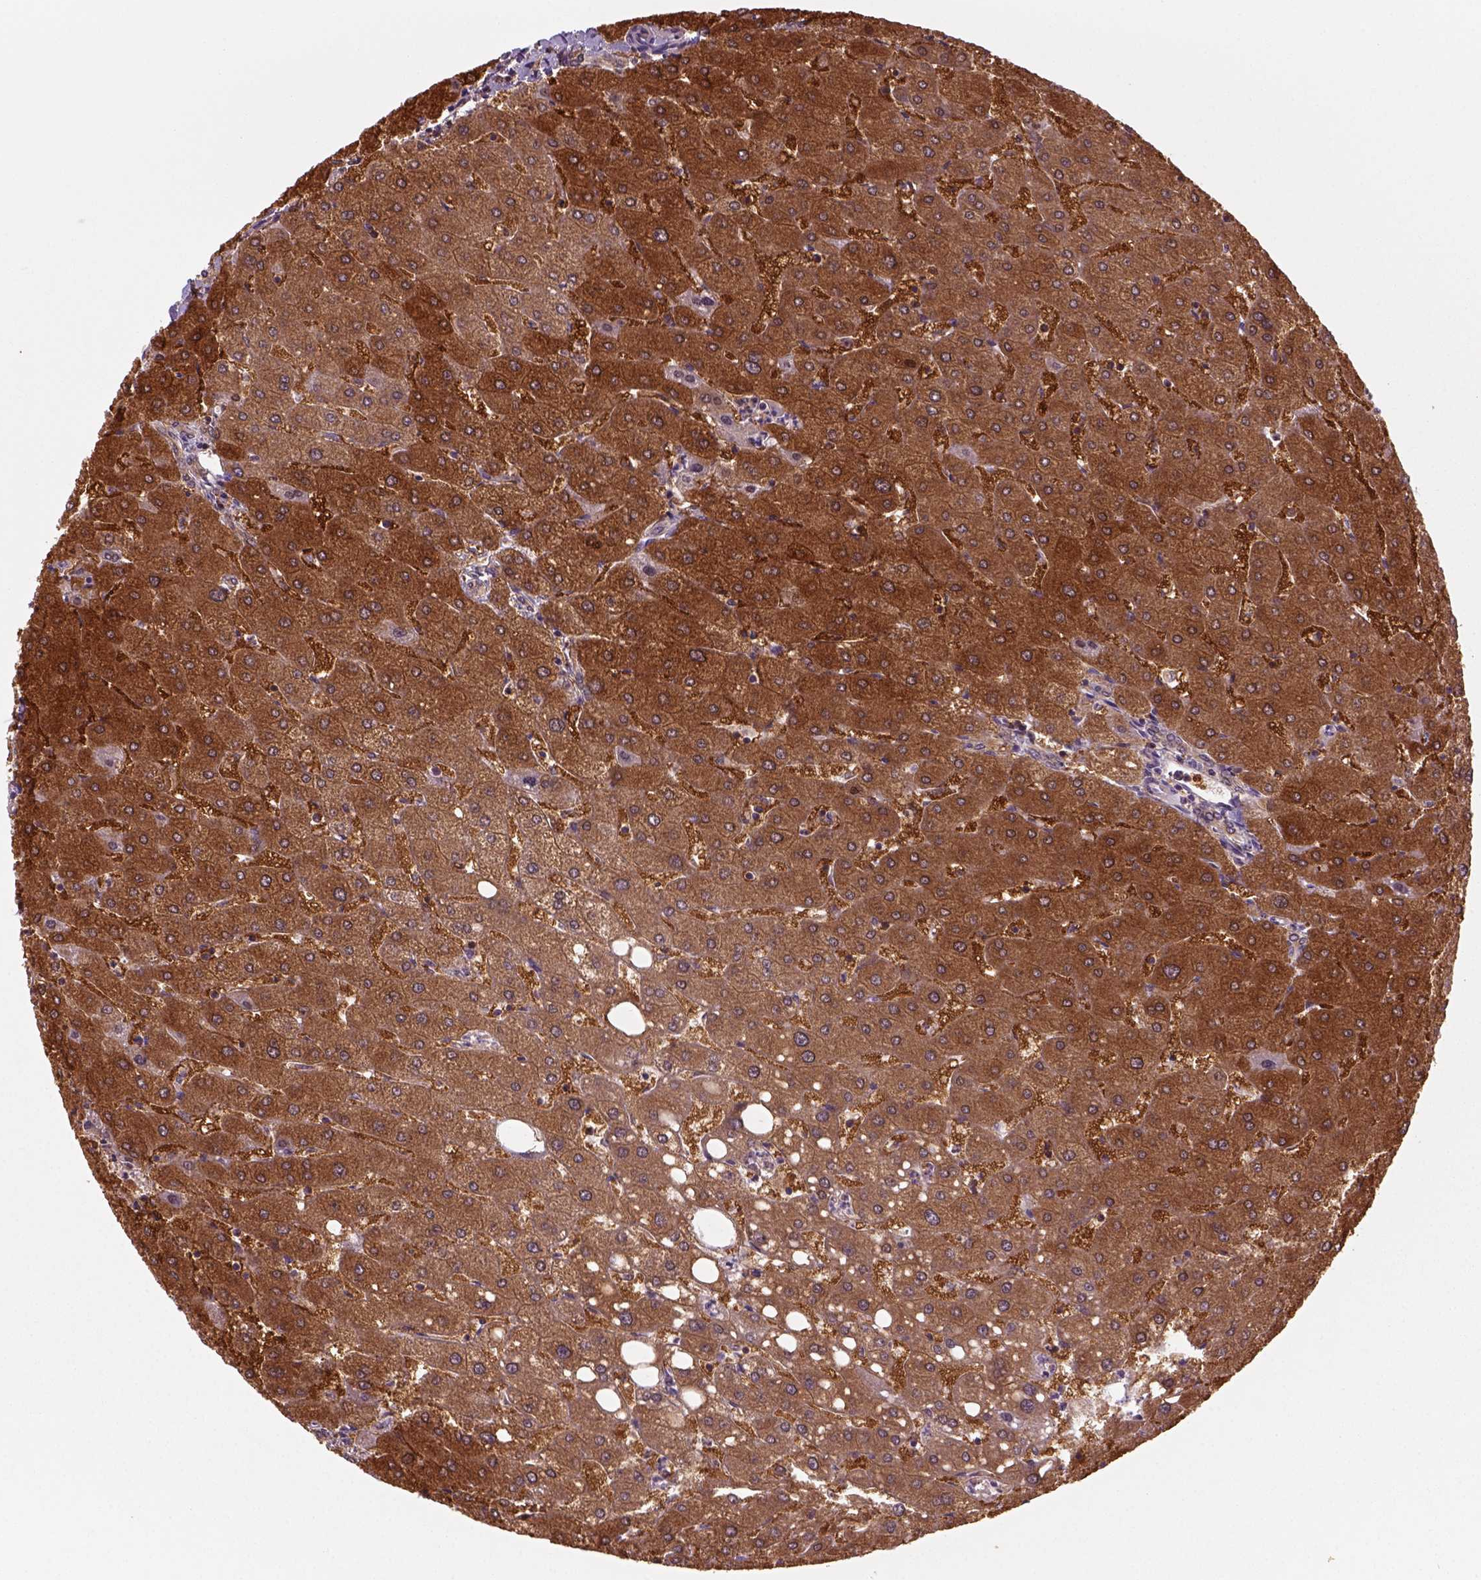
{"staining": {"intensity": "moderate", "quantity": ">75%", "location": "cytoplasmic/membranous"}, "tissue": "liver", "cell_type": "Cholangiocytes", "image_type": "normal", "snomed": [{"axis": "morphology", "description": "Normal tissue, NOS"}, {"axis": "topography", "description": "Liver"}], "caption": "IHC staining of unremarkable liver, which exhibits medium levels of moderate cytoplasmic/membranous expression in approximately >75% of cholangiocytes indicating moderate cytoplasmic/membranous protein positivity. The staining was performed using DAB (brown) for protein detection and nuclei were counterstained in hematoxylin (blue).", "gene": "GOT1", "patient": {"sex": "male", "age": 67}}